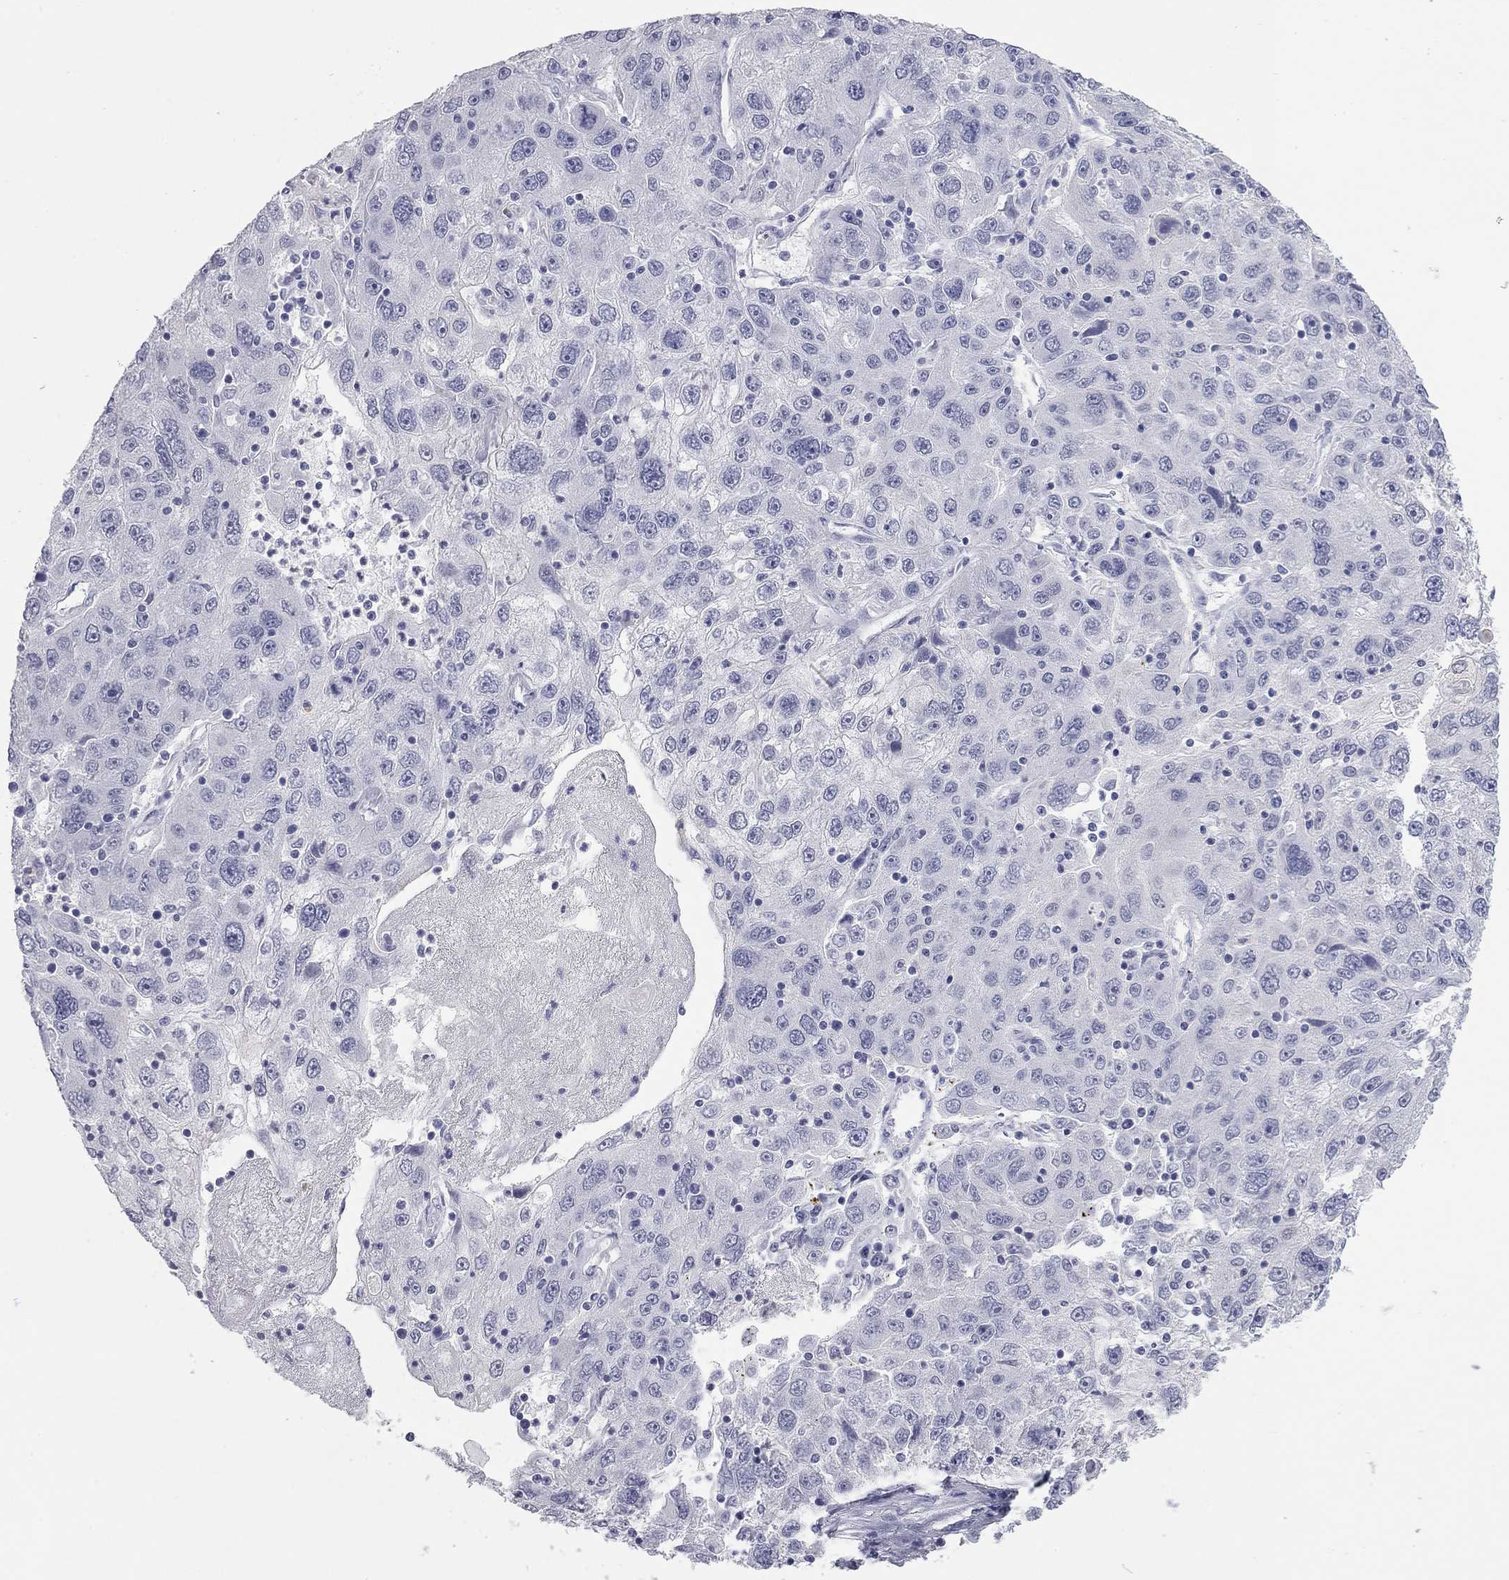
{"staining": {"intensity": "negative", "quantity": "none", "location": "none"}, "tissue": "stomach cancer", "cell_type": "Tumor cells", "image_type": "cancer", "snomed": [{"axis": "morphology", "description": "Adenocarcinoma, NOS"}, {"axis": "topography", "description": "Stomach"}], "caption": "Tumor cells show no significant positivity in stomach adenocarcinoma.", "gene": "AK8", "patient": {"sex": "male", "age": 56}}